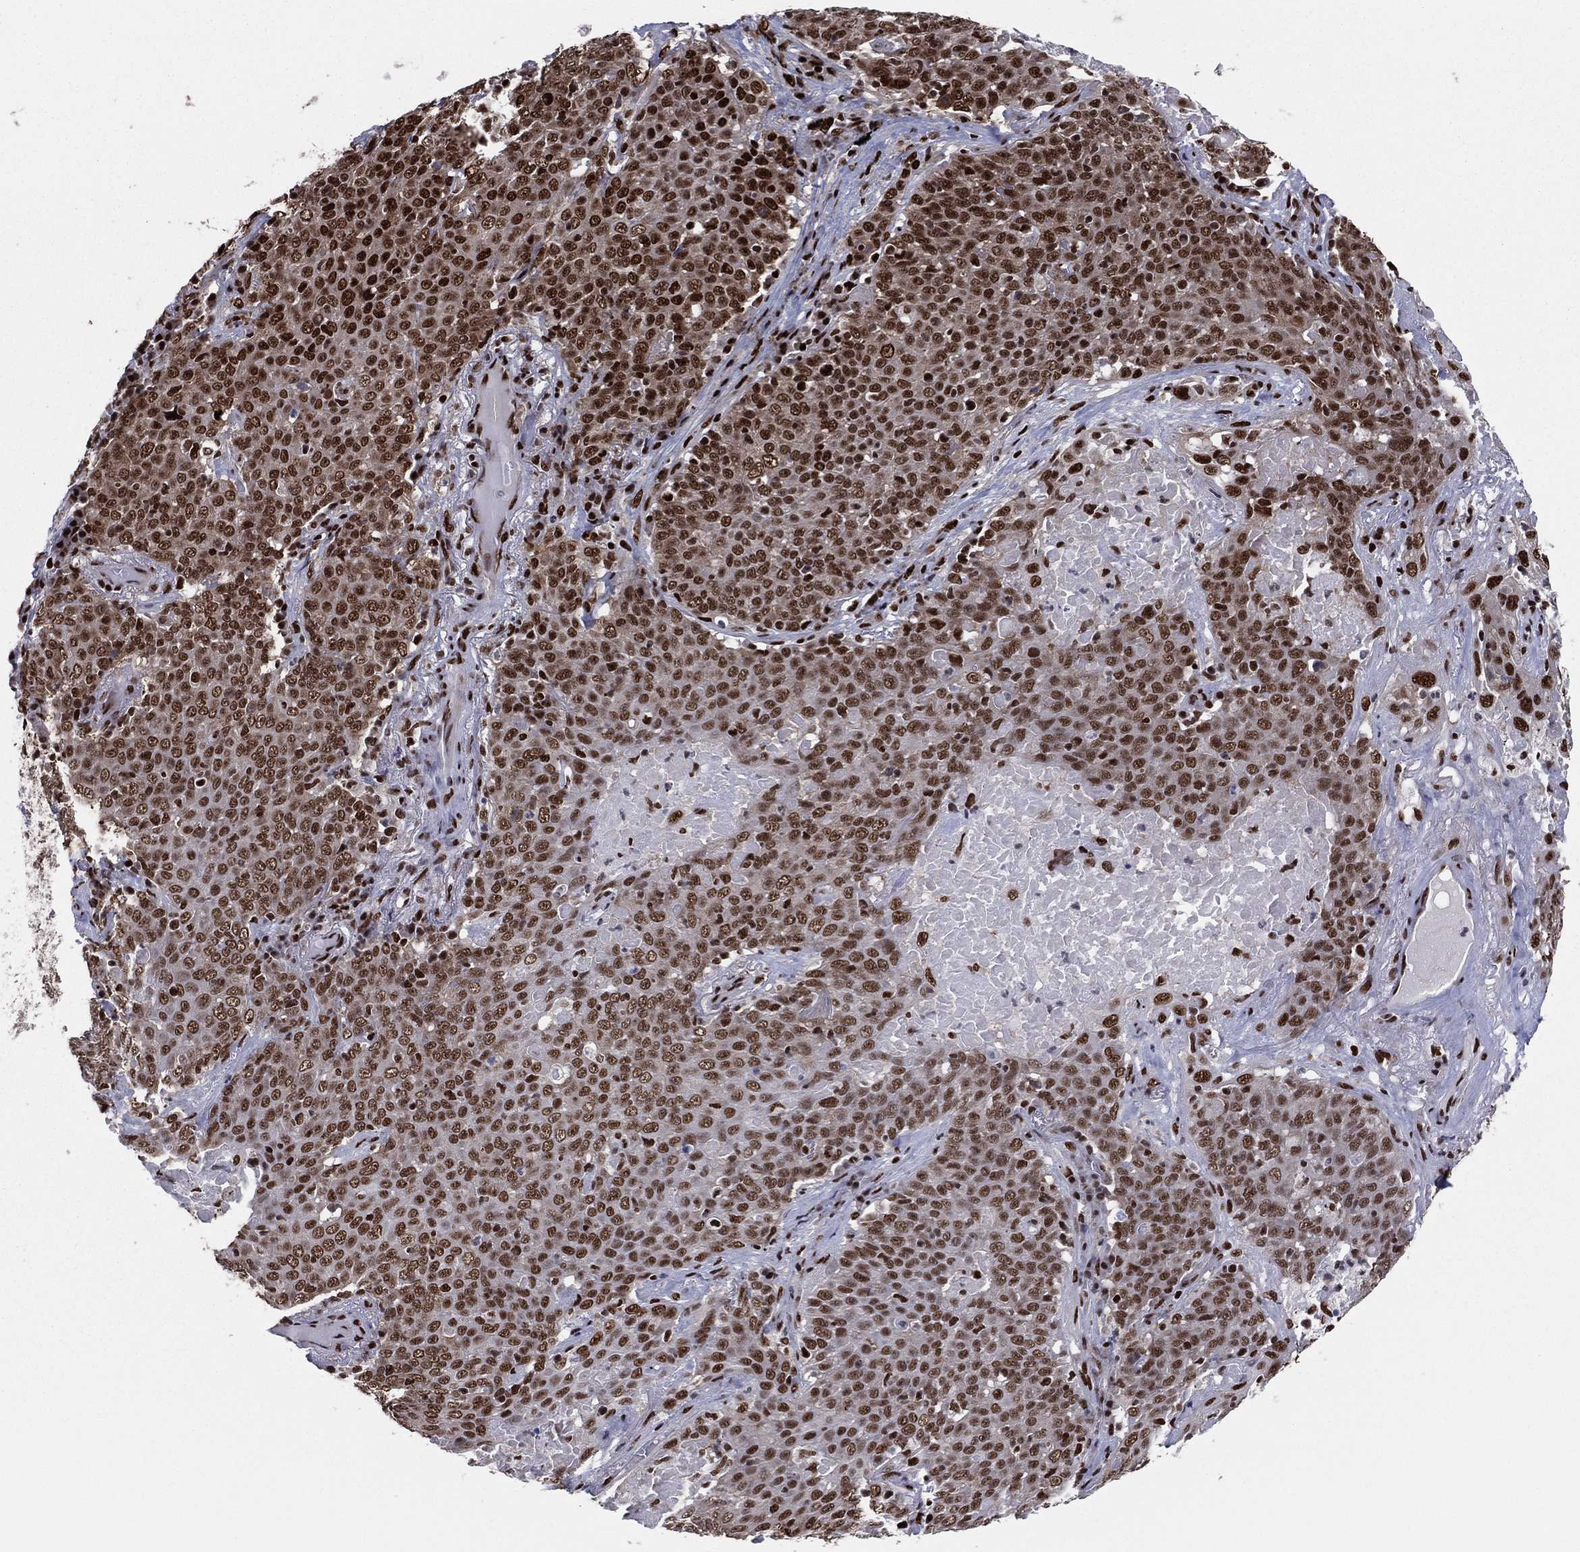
{"staining": {"intensity": "strong", "quantity": ">75%", "location": "nuclear"}, "tissue": "lung cancer", "cell_type": "Tumor cells", "image_type": "cancer", "snomed": [{"axis": "morphology", "description": "Squamous cell carcinoma, NOS"}, {"axis": "topography", "description": "Lung"}], "caption": "Immunohistochemistry (IHC) histopathology image of neoplastic tissue: squamous cell carcinoma (lung) stained using immunohistochemistry reveals high levels of strong protein expression localized specifically in the nuclear of tumor cells, appearing as a nuclear brown color.", "gene": "TP53BP1", "patient": {"sex": "male", "age": 82}}